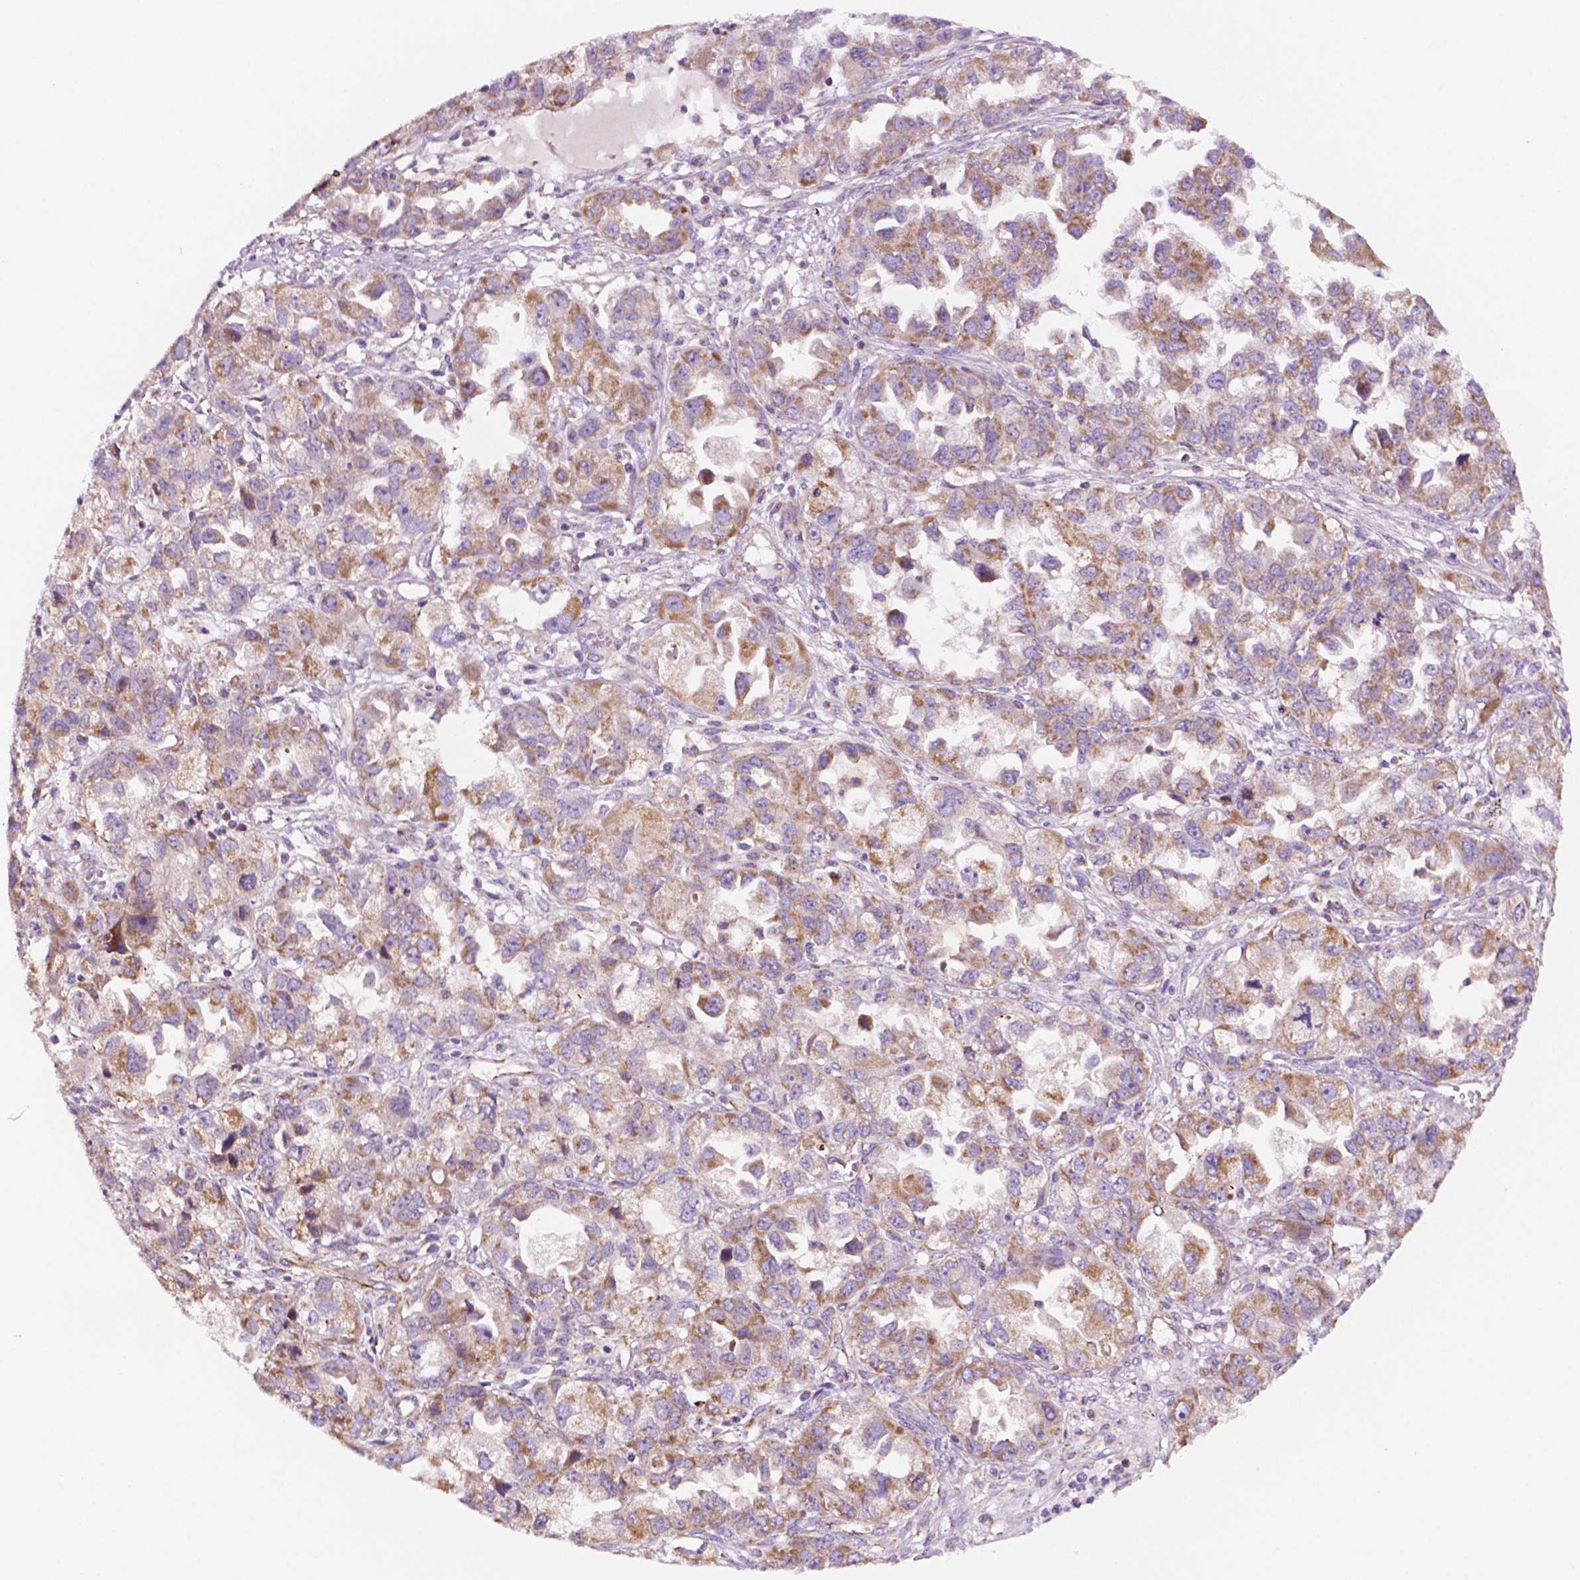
{"staining": {"intensity": "moderate", "quantity": "25%-75%", "location": "cytoplasmic/membranous"}, "tissue": "ovarian cancer", "cell_type": "Tumor cells", "image_type": "cancer", "snomed": [{"axis": "morphology", "description": "Cystadenocarcinoma, serous, NOS"}, {"axis": "topography", "description": "Ovary"}], "caption": "Tumor cells exhibit moderate cytoplasmic/membranous staining in about 25%-75% of cells in ovarian serous cystadenocarcinoma. (brown staining indicates protein expression, while blue staining denotes nuclei).", "gene": "GEMIN4", "patient": {"sex": "female", "age": 84}}